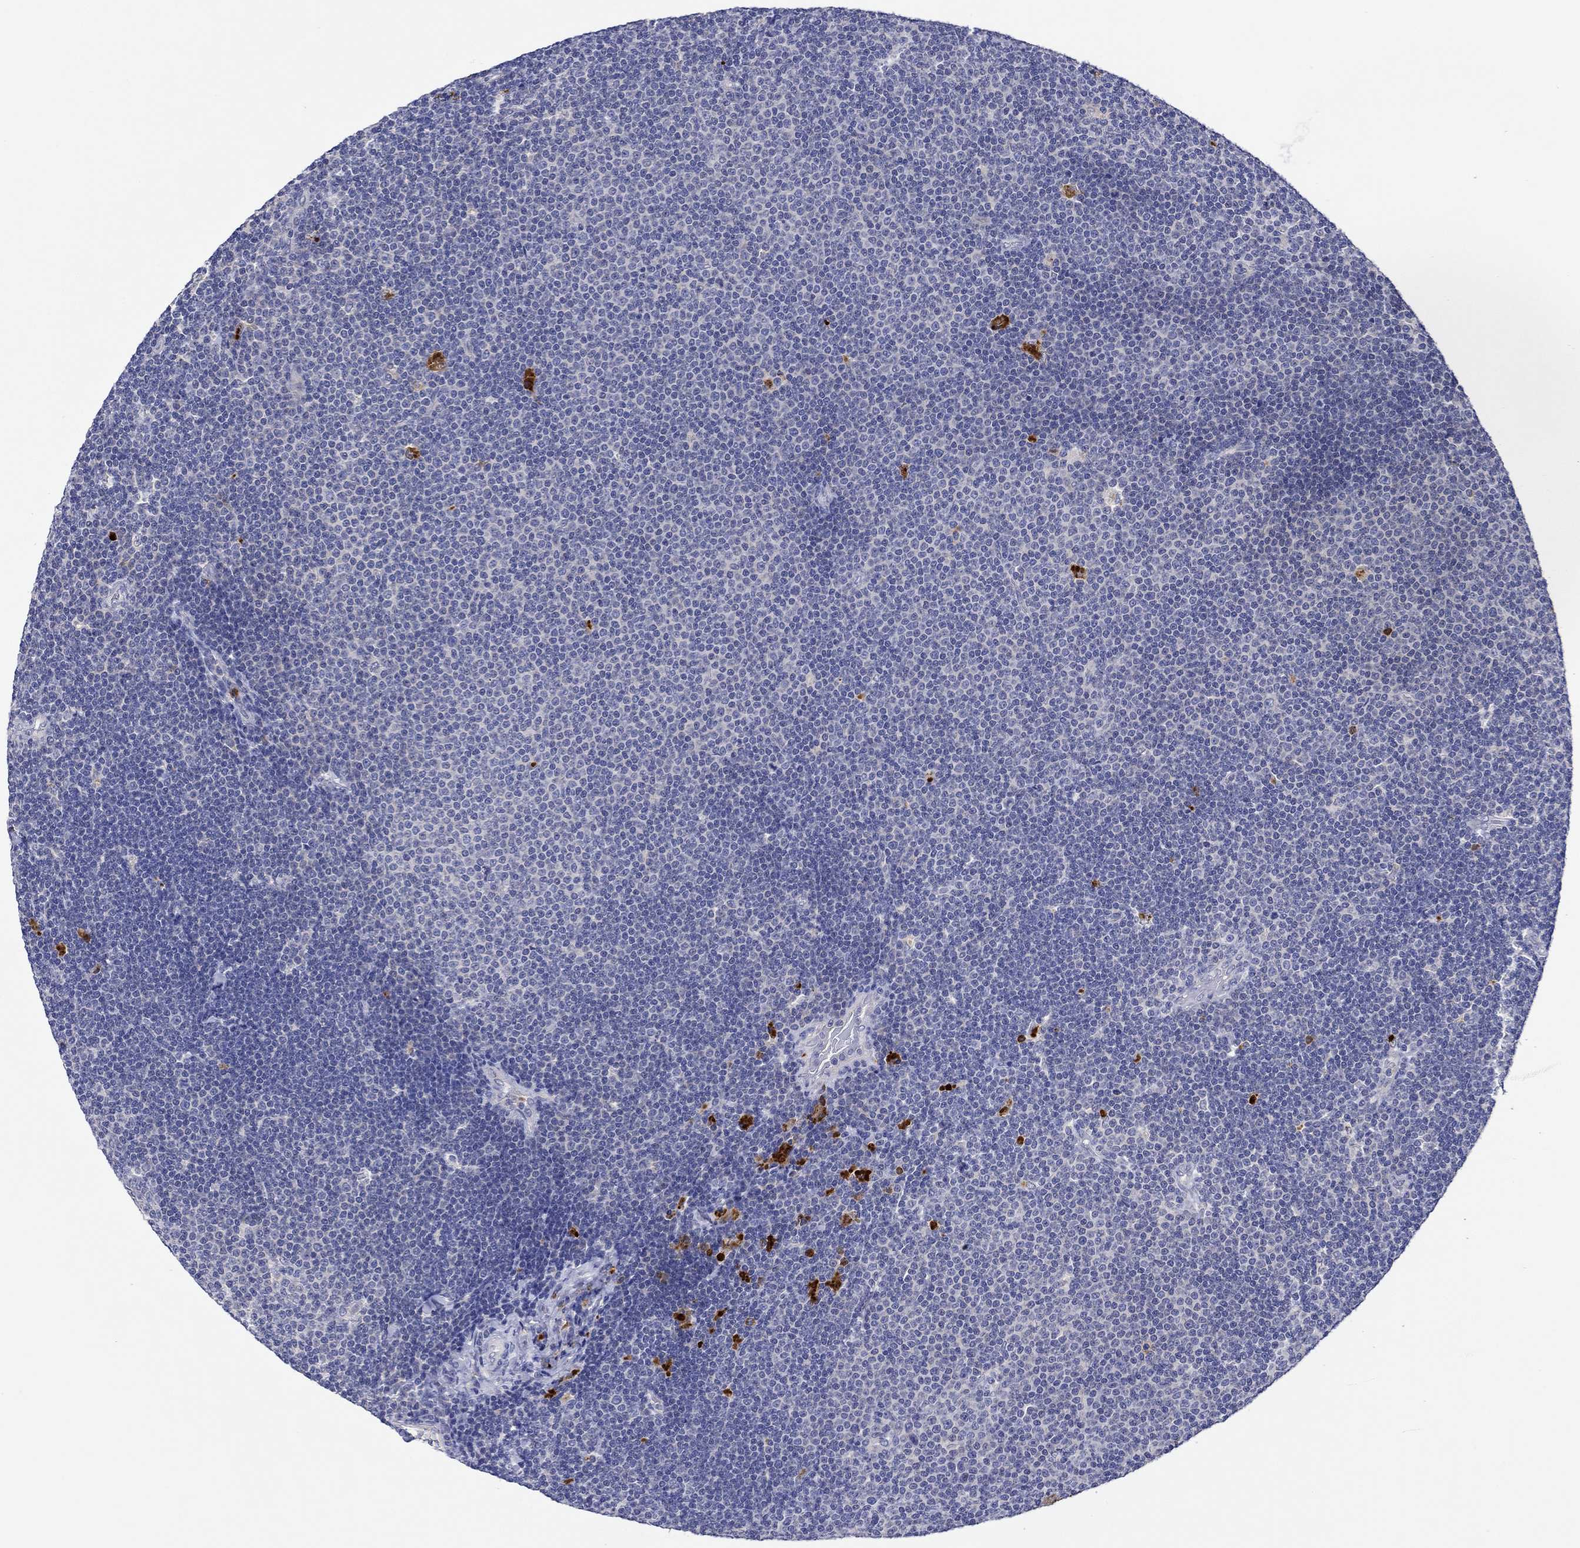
{"staining": {"intensity": "negative", "quantity": "none", "location": "none"}, "tissue": "lymphoma", "cell_type": "Tumor cells", "image_type": "cancer", "snomed": [{"axis": "morphology", "description": "Malignant lymphoma, non-Hodgkin's type, Low grade"}, {"axis": "topography", "description": "Brain"}], "caption": "Immunohistochemical staining of human lymphoma demonstrates no significant expression in tumor cells.", "gene": "CHIT1", "patient": {"sex": "female", "age": 66}}